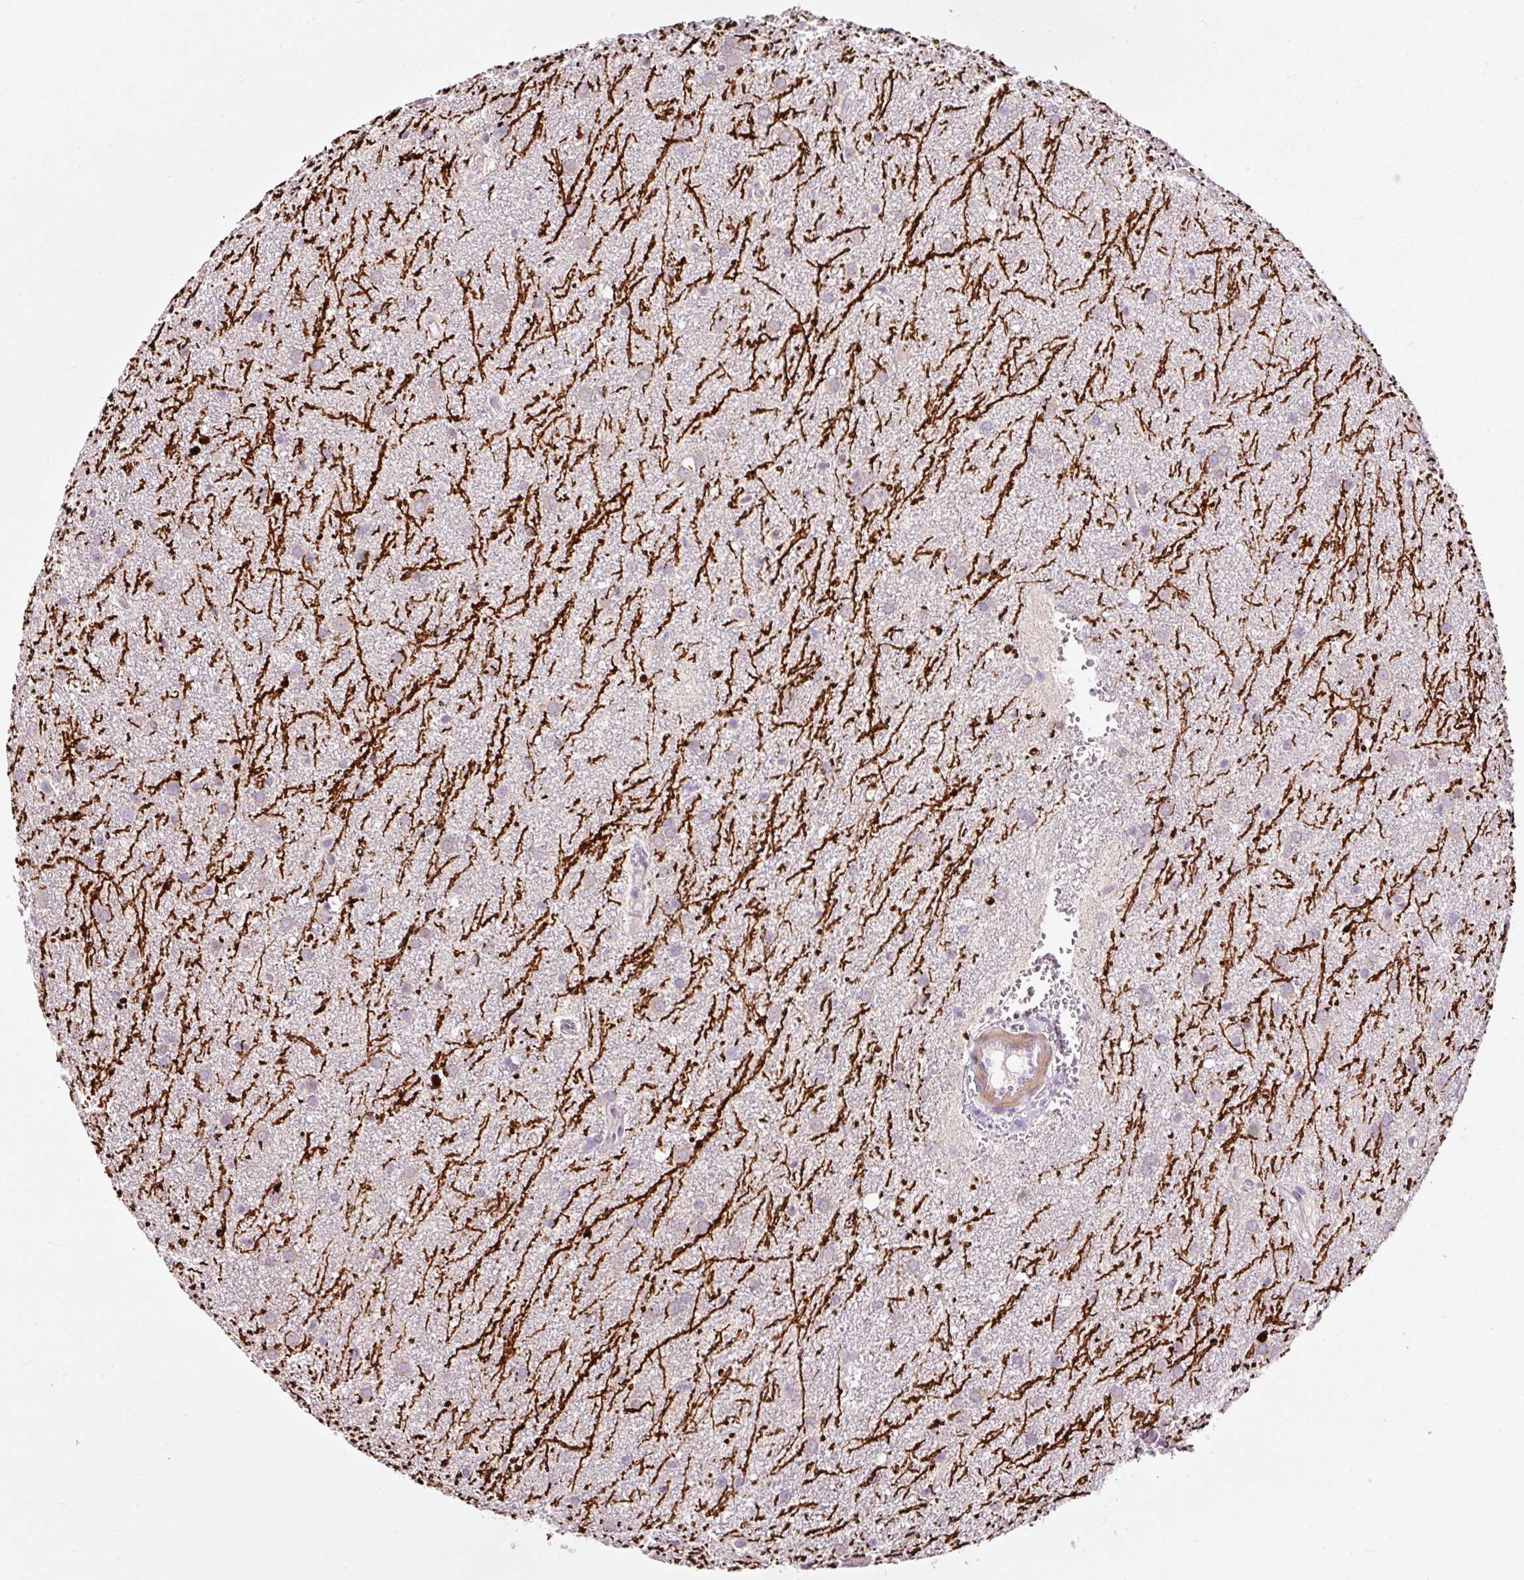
{"staining": {"intensity": "negative", "quantity": "none", "location": "none"}, "tissue": "glioma", "cell_type": "Tumor cells", "image_type": "cancer", "snomed": [{"axis": "morphology", "description": "Glioma, malignant, Low grade"}, {"axis": "topography", "description": "Cerebellum"}], "caption": "High magnification brightfield microscopy of malignant glioma (low-grade) stained with DAB (brown) and counterstained with hematoxylin (blue): tumor cells show no significant positivity.", "gene": "FCRL4", "patient": {"sex": "female", "age": 5}}